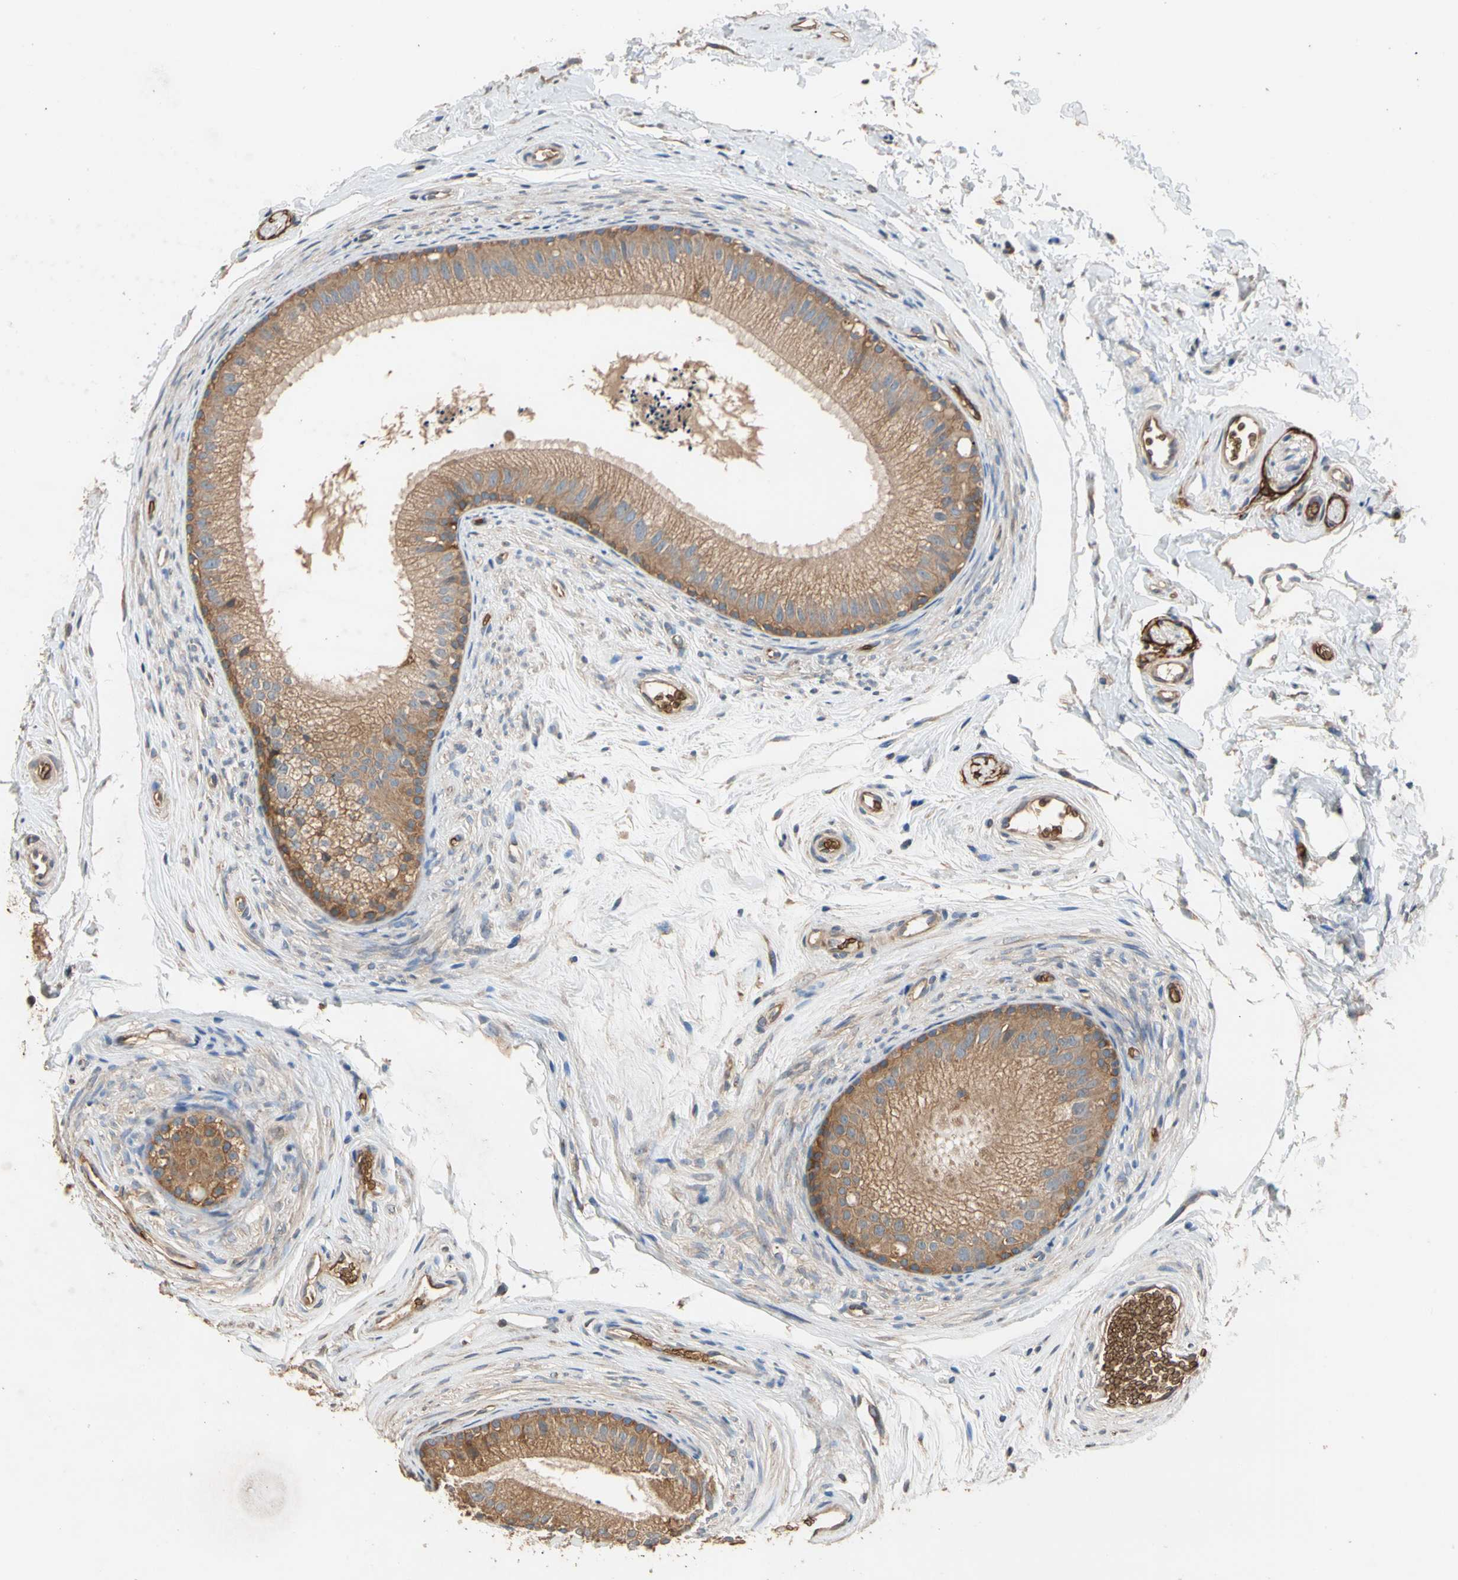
{"staining": {"intensity": "moderate", "quantity": ">75%", "location": "cytoplasmic/membranous"}, "tissue": "epididymis", "cell_type": "Glandular cells", "image_type": "normal", "snomed": [{"axis": "morphology", "description": "Normal tissue, NOS"}, {"axis": "topography", "description": "Epididymis"}], "caption": "The micrograph exhibits immunohistochemical staining of benign epididymis. There is moderate cytoplasmic/membranous positivity is appreciated in about >75% of glandular cells.", "gene": "RIOK2", "patient": {"sex": "male", "age": 56}}